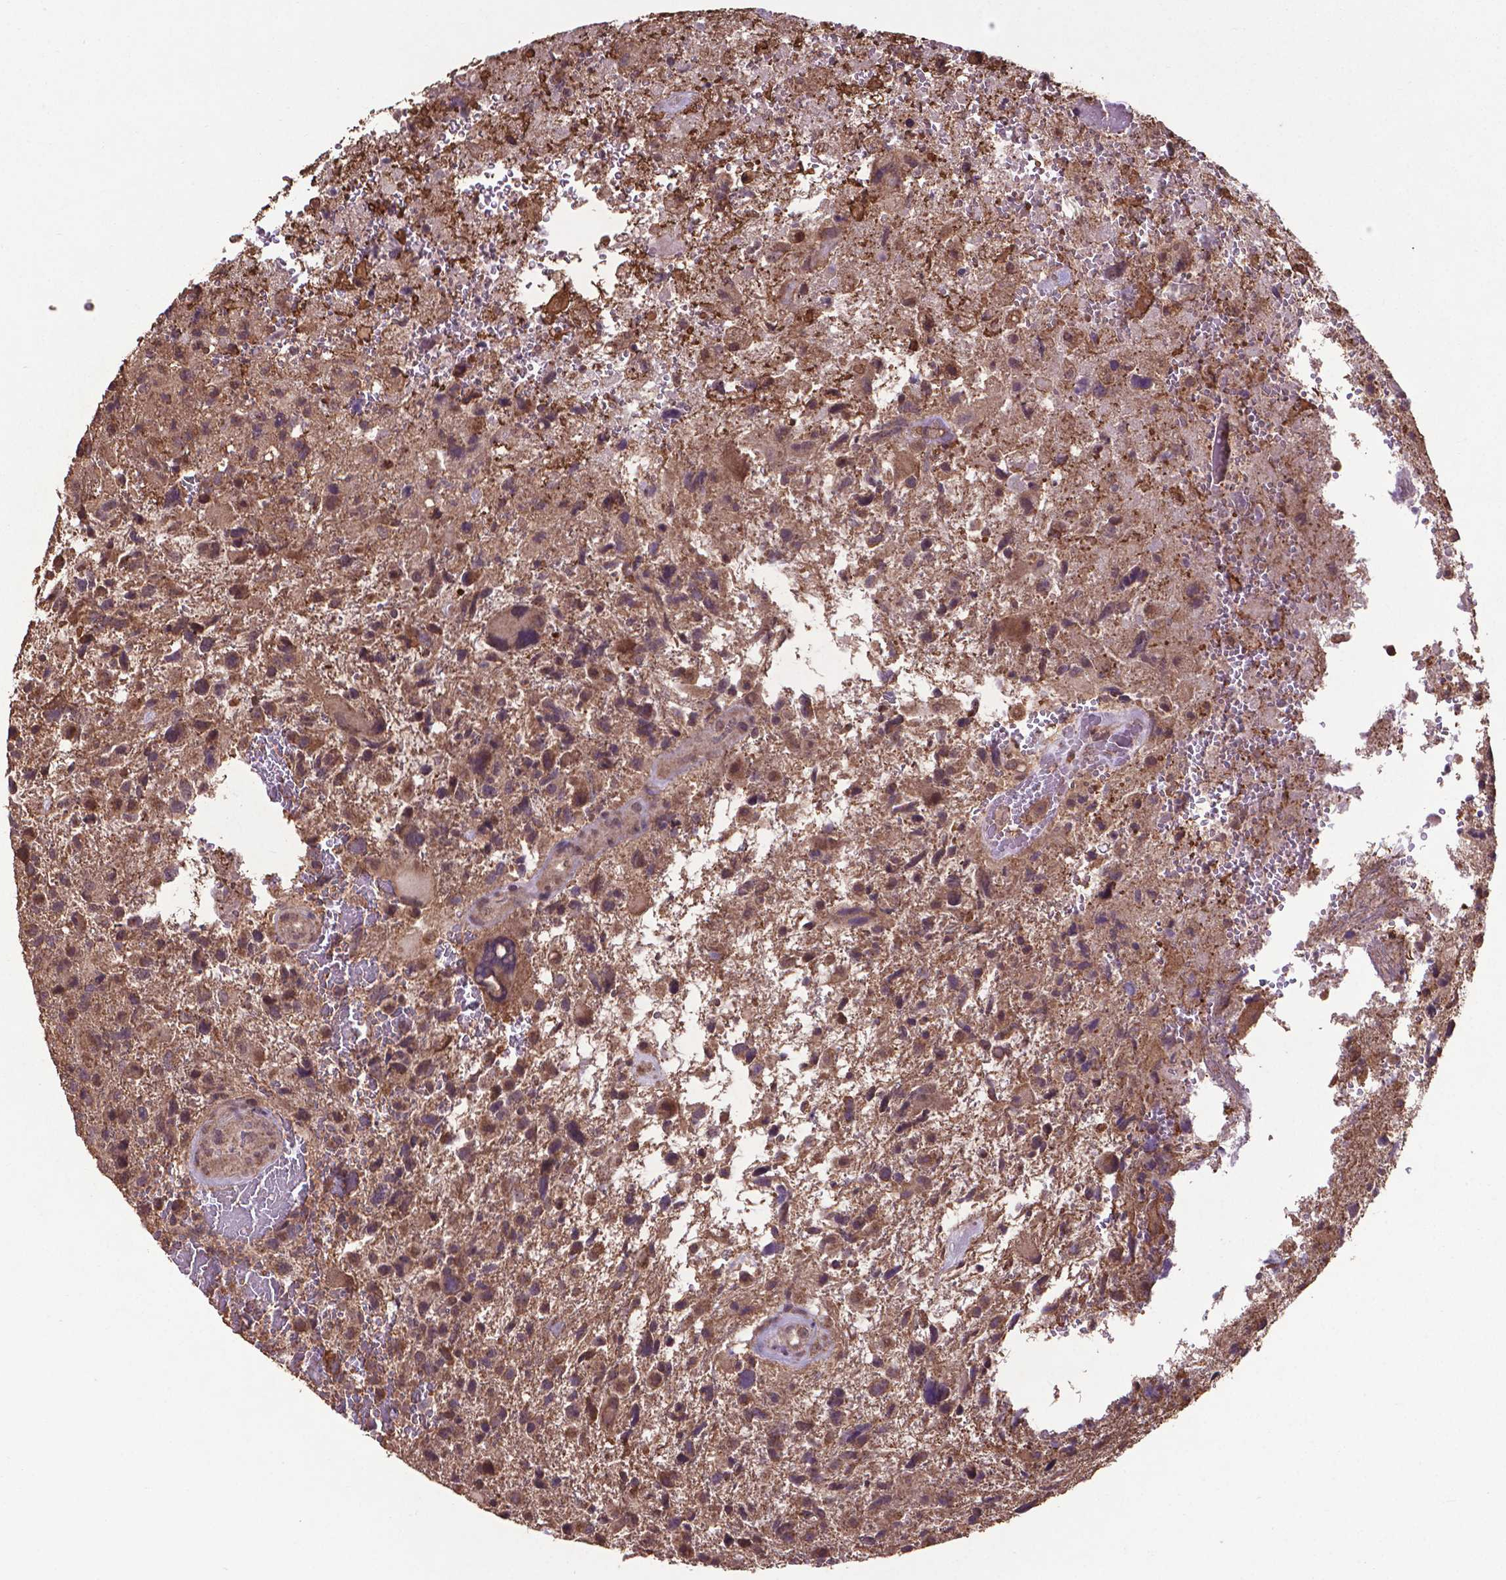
{"staining": {"intensity": "moderate", "quantity": ">75%", "location": "cytoplasmic/membranous"}, "tissue": "glioma", "cell_type": "Tumor cells", "image_type": "cancer", "snomed": [{"axis": "morphology", "description": "Glioma, malignant, High grade"}, {"axis": "topography", "description": "Brain"}], "caption": "Tumor cells reveal moderate cytoplasmic/membranous positivity in about >75% of cells in malignant high-grade glioma. (DAB IHC with brightfield microscopy, high magnification).", "gene": "DCAF1", "patient": {"sex": "female", "age": 71}}